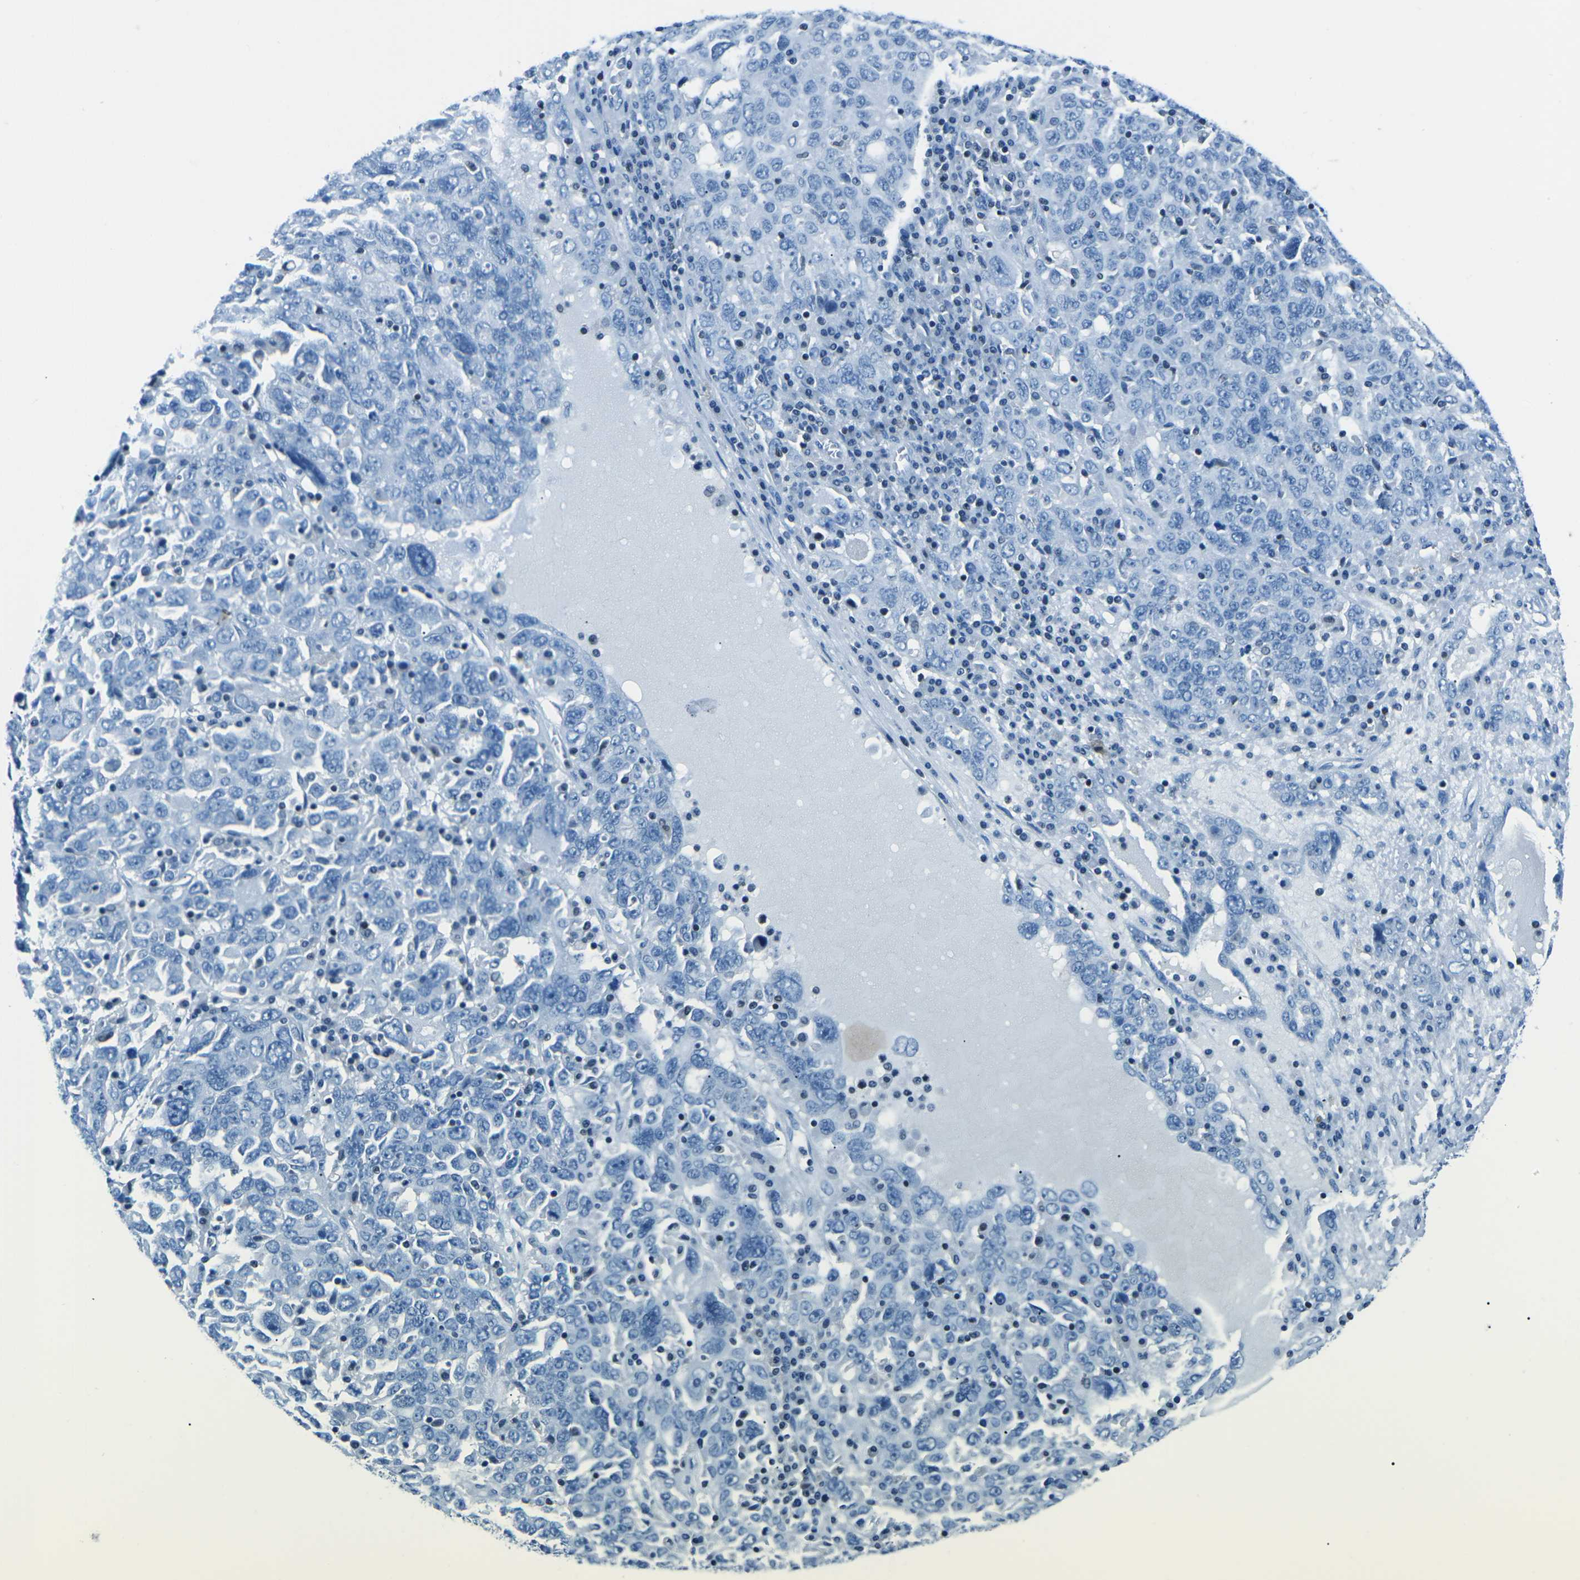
{"staining": {"intensity": "negative", "quantity": "none", "location": "none"}, "tissue": "ovarian cancer", "cell_type": "Tumor cells", "image_type": "cancer", "snomed": [{"axis": "morphology", "description": "Carcinoma, endometroid"}, {"axis": "topography", "description": "Ovary"}], "caption": "Tumor cells are negative for brown protein staining in ovarian endometroid carcinoma.", "gene": "CELF2", "patient": {"sex": "female", "age": 62}}